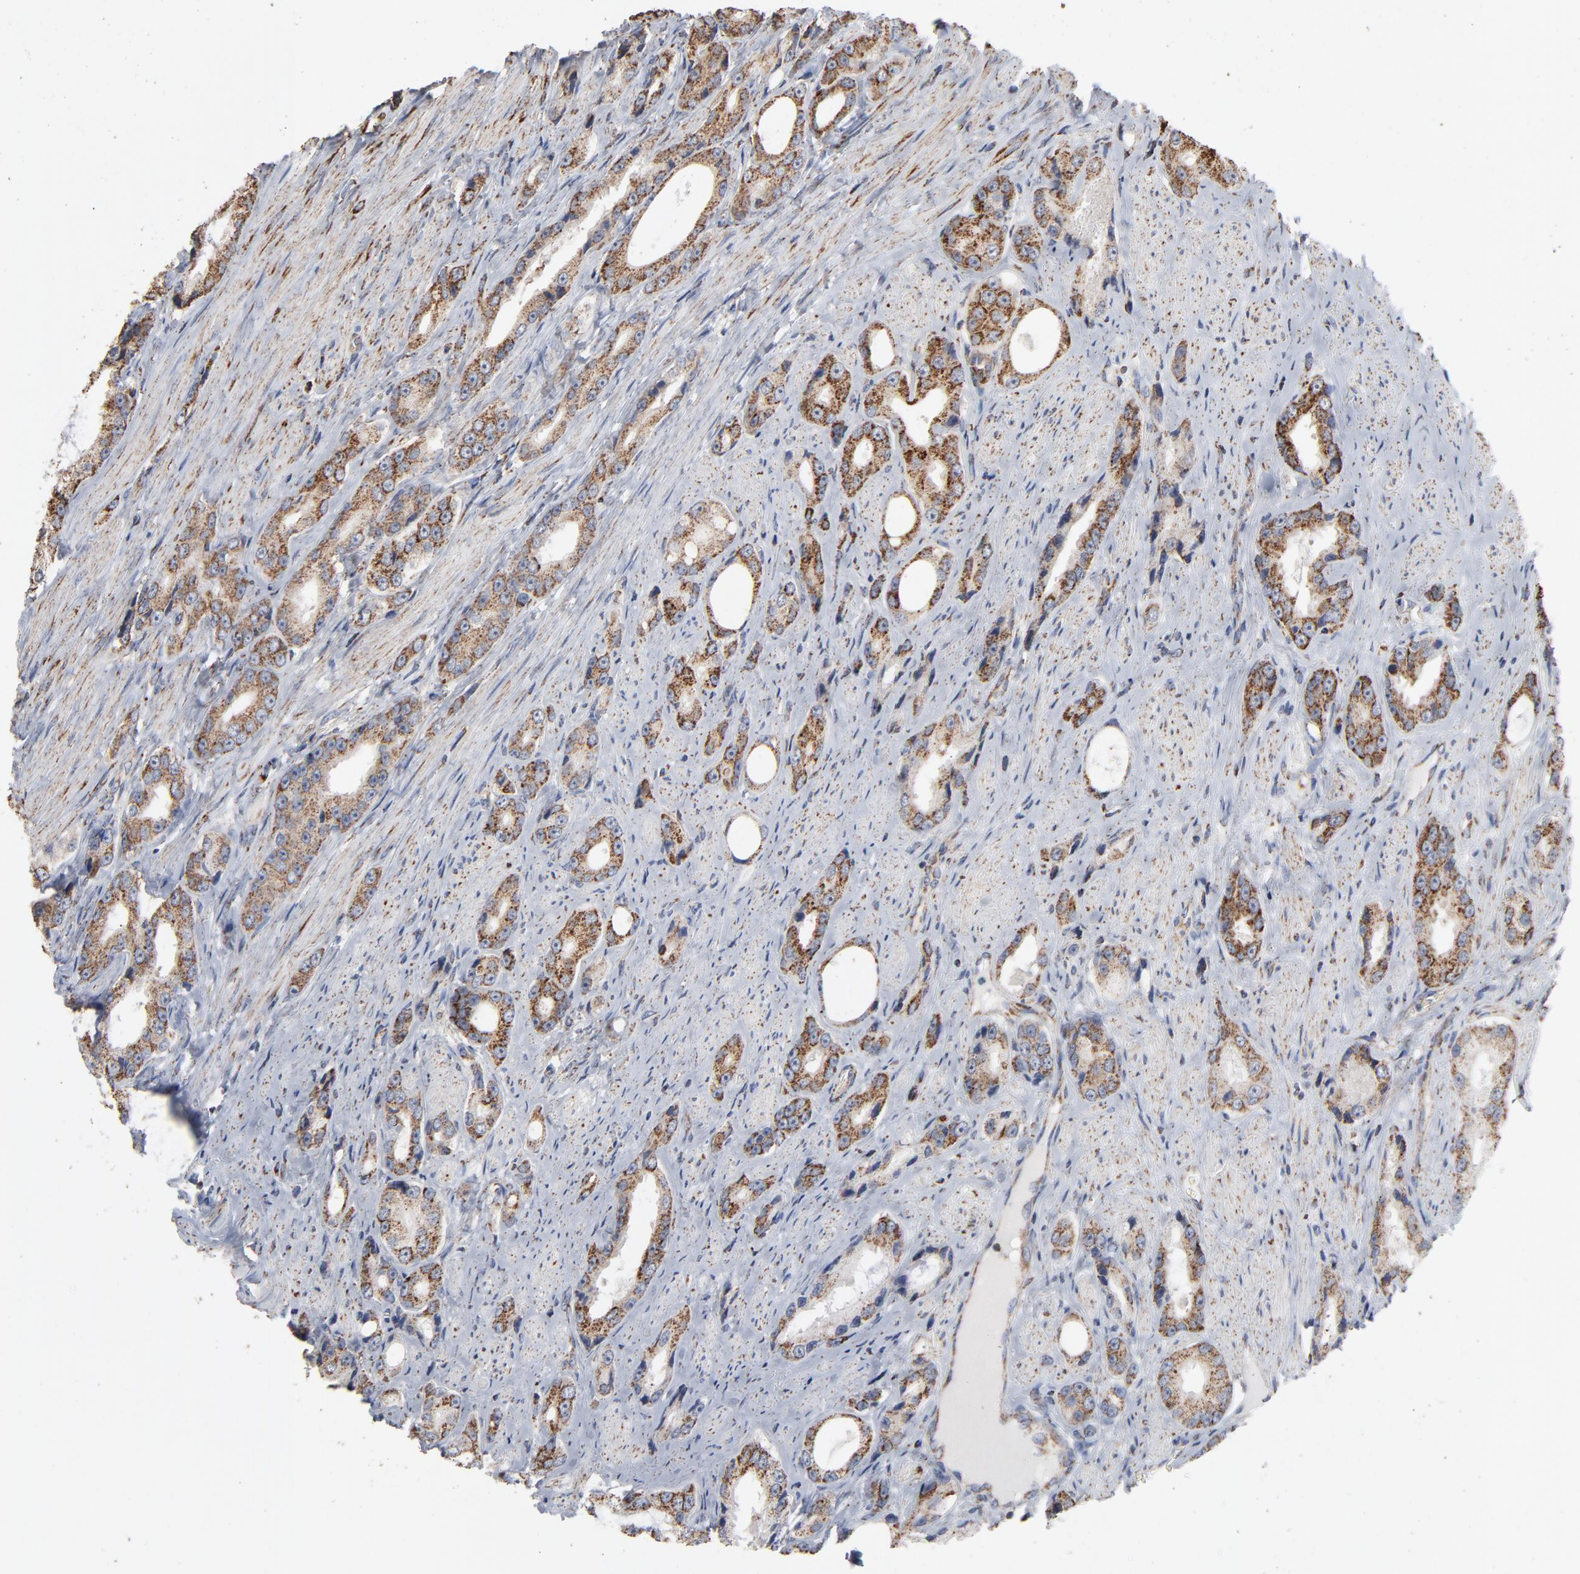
{"staining": {"intensity": "strong", "quantity": ">75%", "location": "cytoplasmic/membranous"}, "tissue": "prostate cancer", "cell_type": "Tumor cells", "image_type": "cancer", "snomed": [{"axis": "morphology", "description": "Adenocarcinoma, Medium grade"}, {"axis": "topography", "description": "Prostate"}], "caption": "Tumor cells reveal strong cytoplasmic/membranous staining in approximately >75% of cells in prostate cancer (adenocarcinoma (medium-grade)).", "gene": "UQCRC1", "patient": {"sex": "male", "age": 60}}